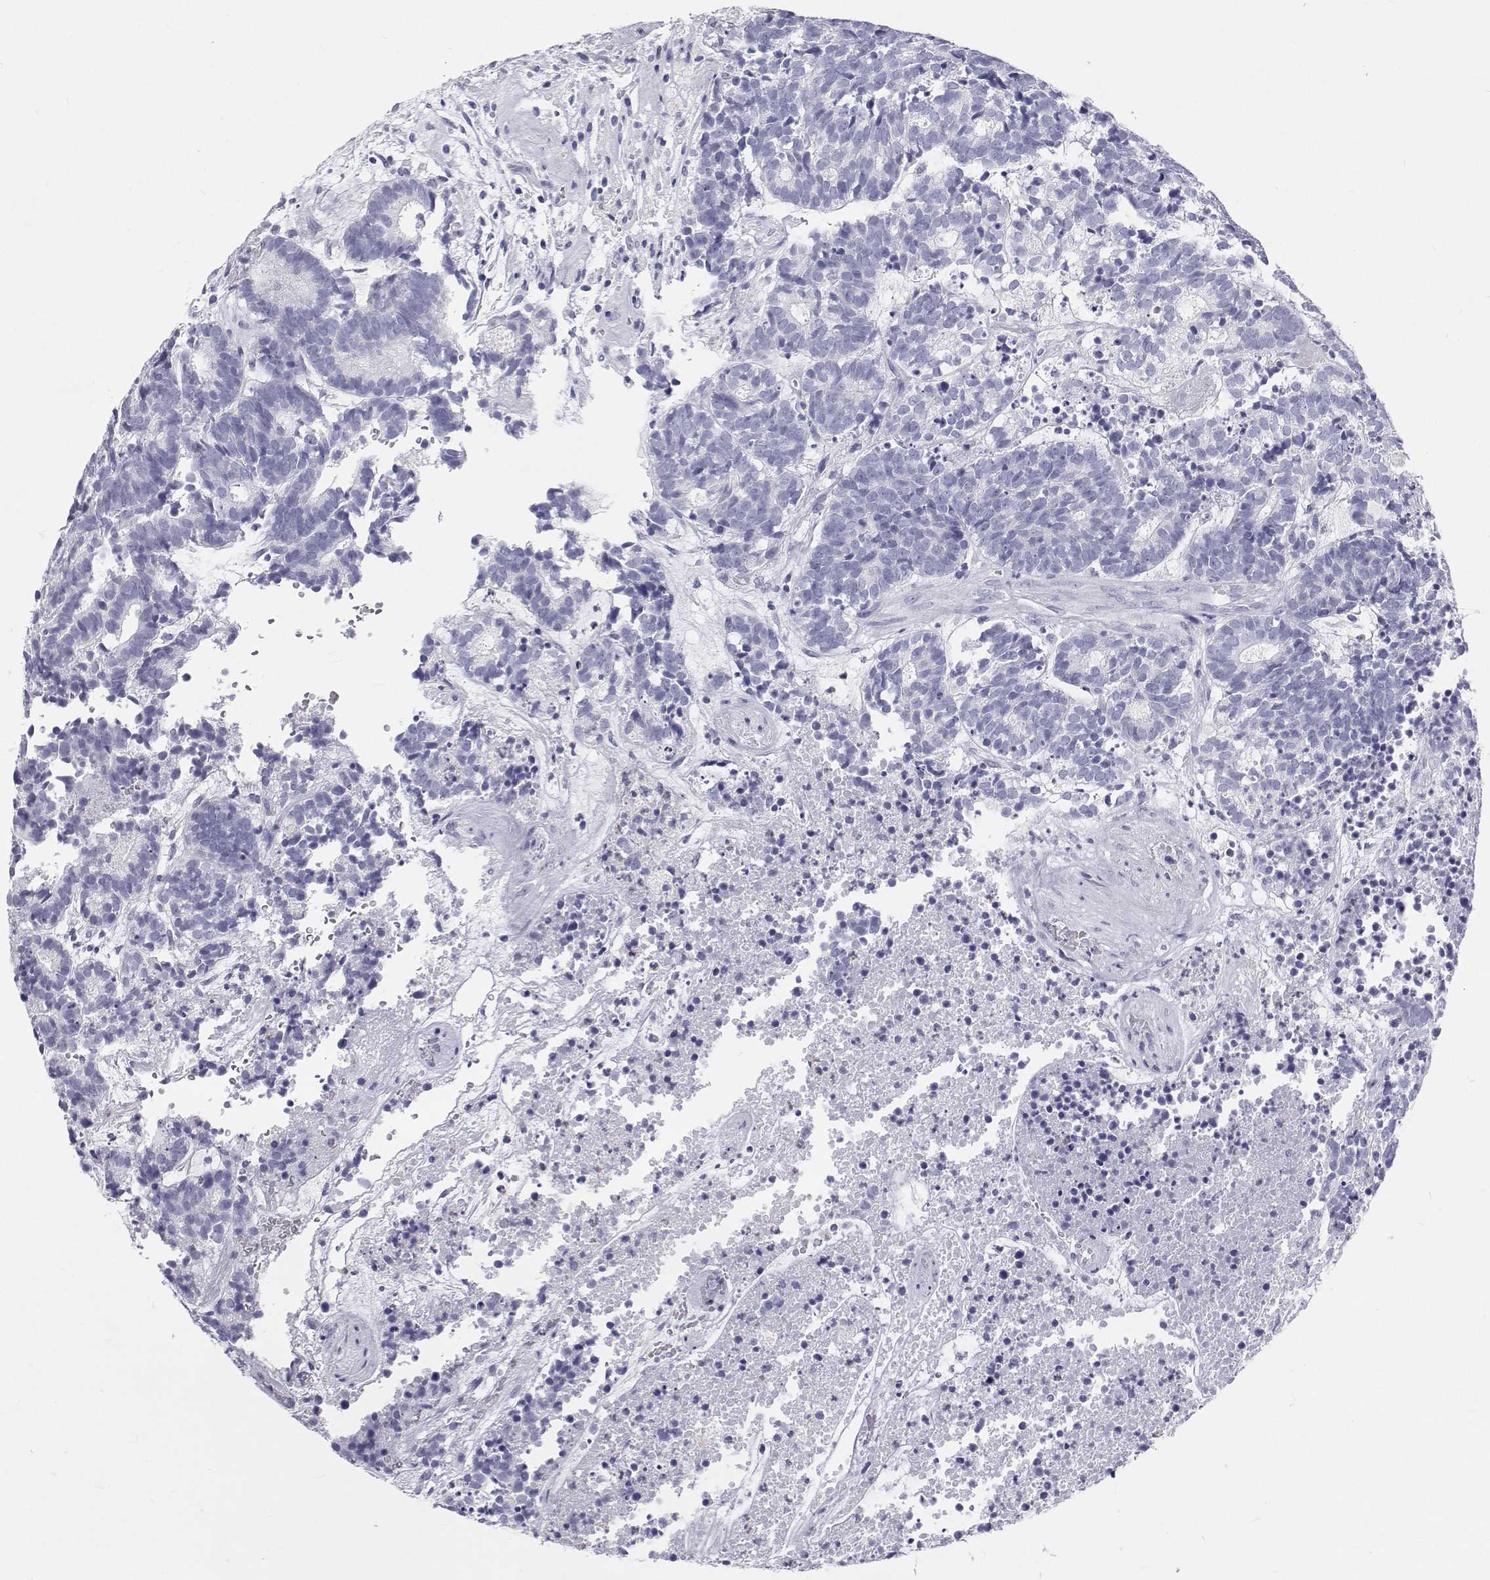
{"staining": {"intensity": "negative", "quantity": "none", "location": "none"}, "tissue": "head and neck cancer", "cell_type": "Tumor cells", "image_type": "cancer", "snomed": [{"axis": "morphology", "description": "Adenocarcinoma, NOS"}, {"axis": "topography", "description": "Head-Neck"}], "caption": "This is an immunohistochemistry (IHC) photomicrograph of human head and neck adenocarcinoma. There is no staining in tumor cells.", "gene": "SFTPB", "patient": {"sex": "female", "age": 81}}